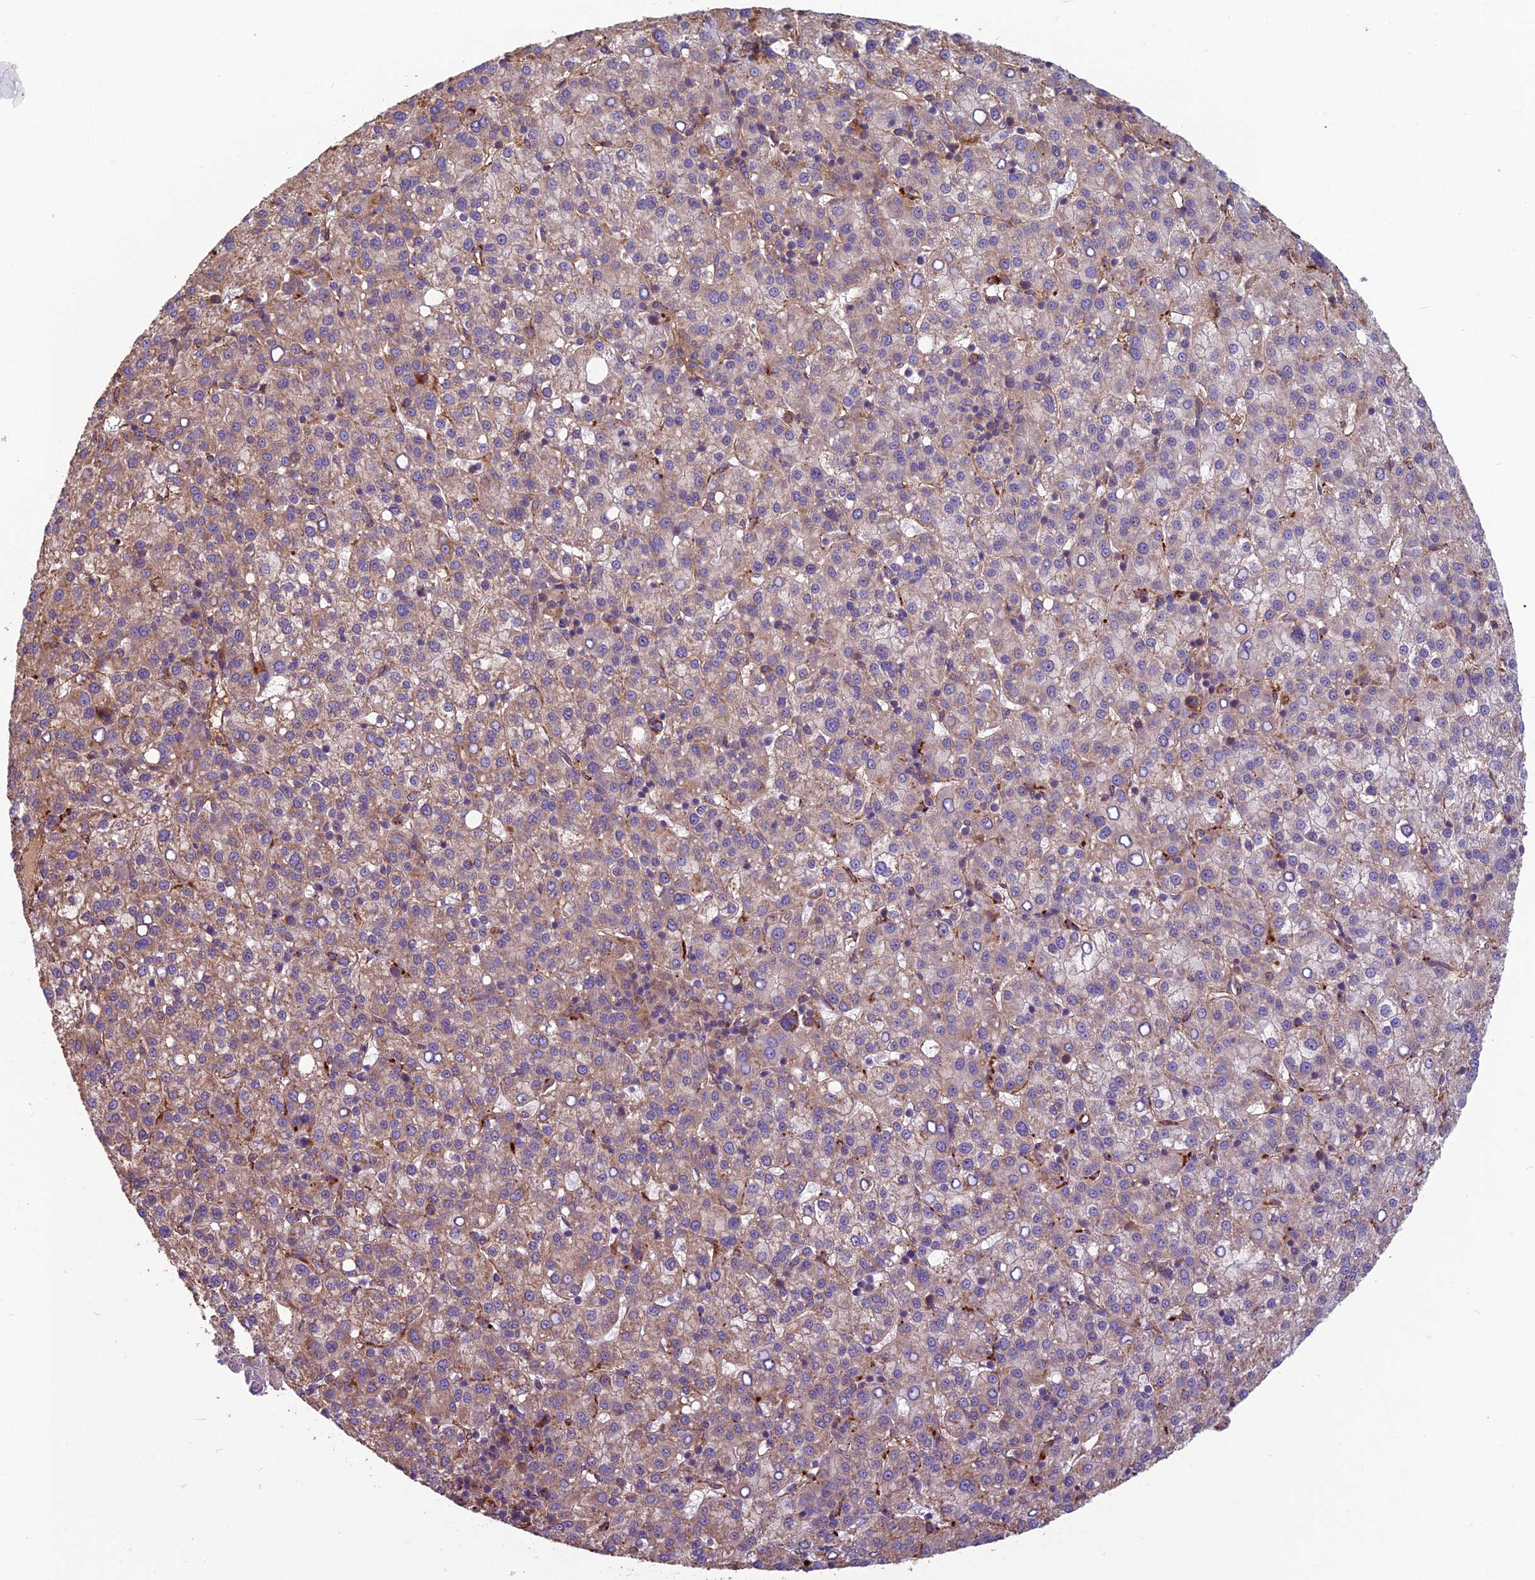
{"staining": {"intensity": "weak", "quantity": ">75%", "location": "cytoplasmic/membranous"}, "tissue": "liver cancer", "cell_type": "Tumor cells", "image_type": "cancer", "snomed": [{"axis": "morphology", "description": "Carcinoma, Hepatocellular, NOS"}, {"axis": "topography", "description": "Liver"}], "caption": "Immunohistochemical staining of liver hepatocellular carcinoma shows weak cytoplasmic/membranous protein expression in about >75% of tumor cells.", "gene": "SPDL1", "patient": {"sex": "female", "age": 58}}